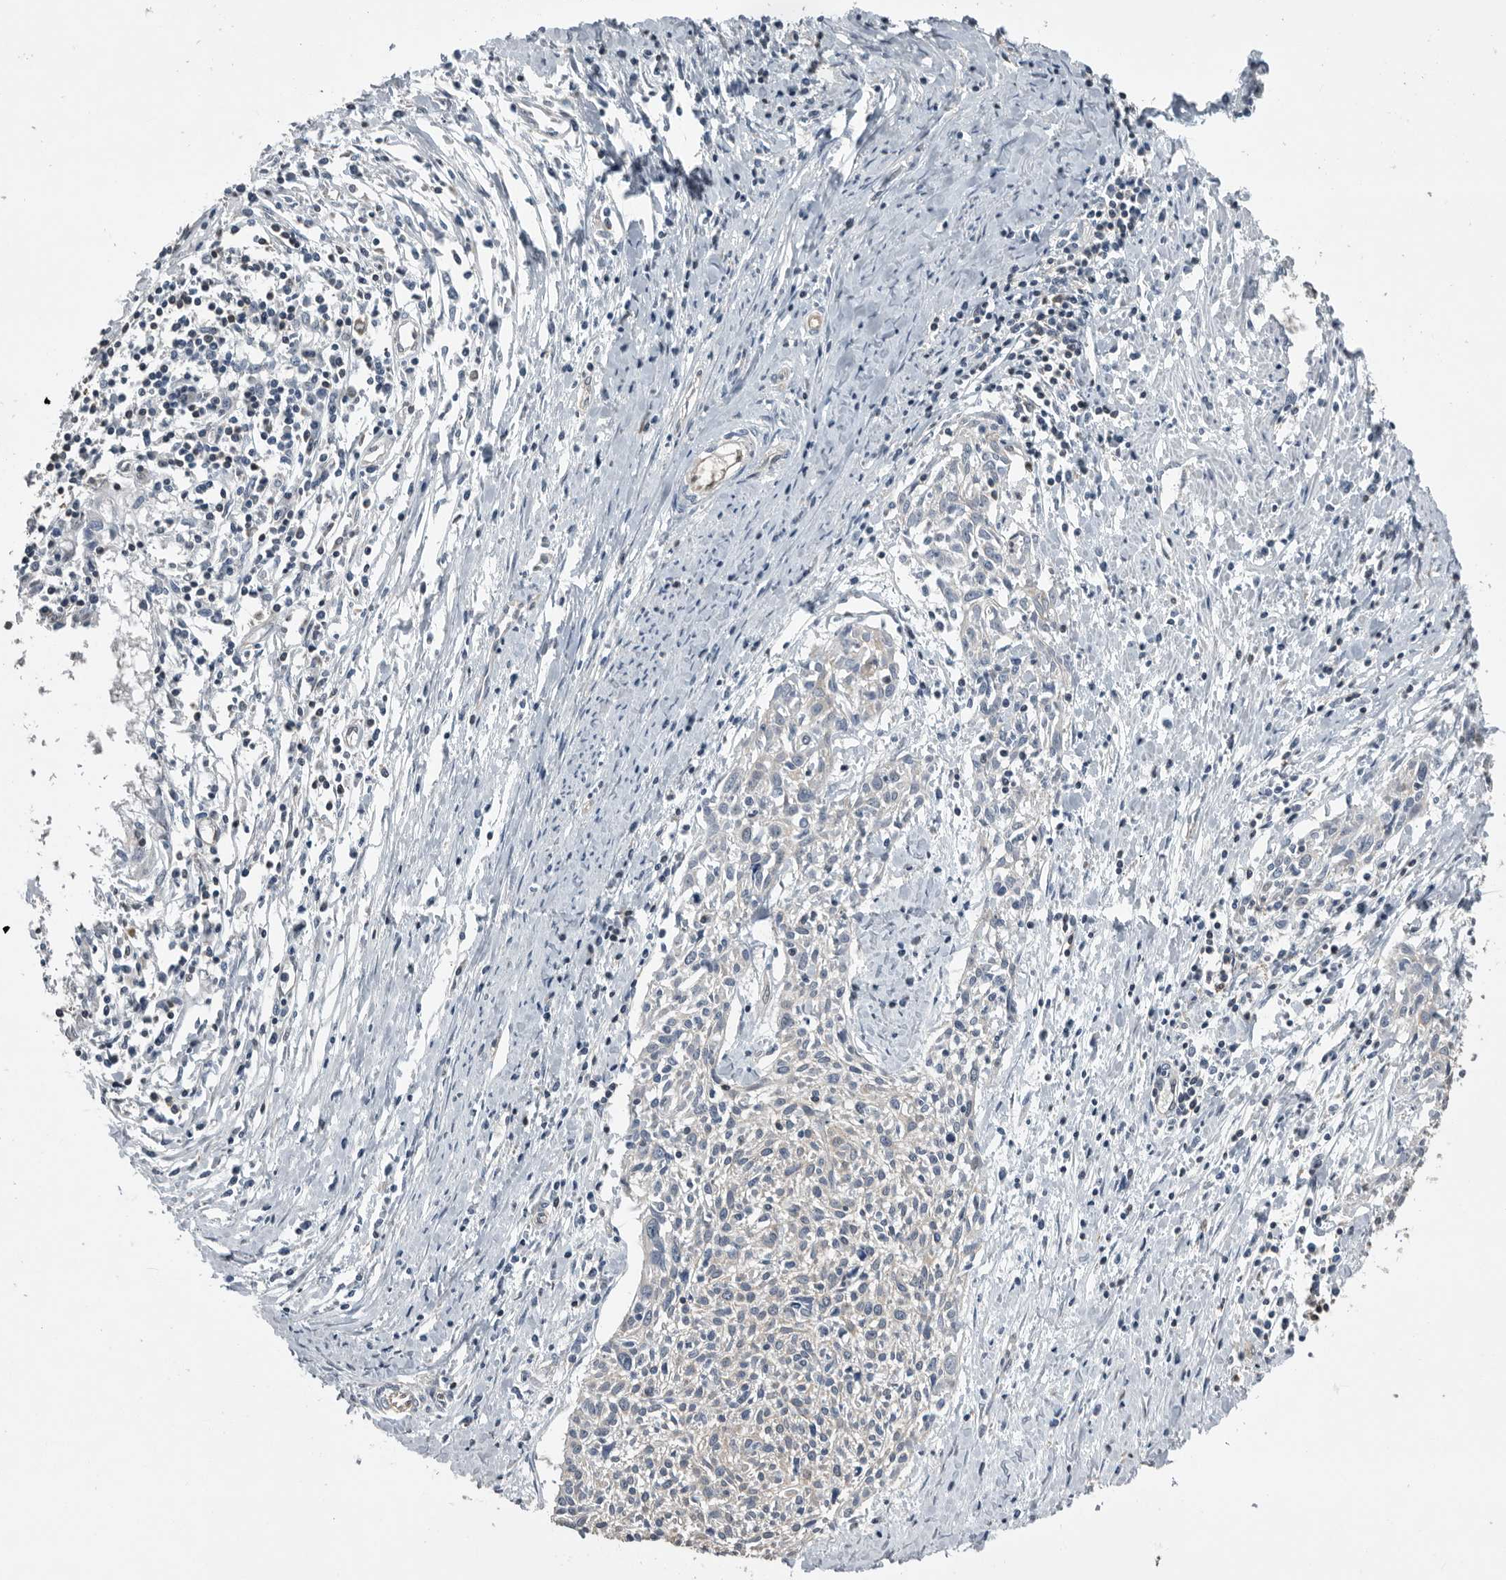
{"staining": {"intensity": "negative", "quantity": "none", "location": "none"}, "tissue": "cervical cancer", "cell_type": "Tumor cells", "image_type": "cancer", "snomed": [{"axis": "morphology", "description": "Squamous cell carcinoma, NOS"}, {"axis": "topography", "description": "Cervix"}], "caption": "There is no significant staining in tumor cells of cervical cancer.", "gene": "PDCD4", "patient": {"sex": "female", "age": 51}}